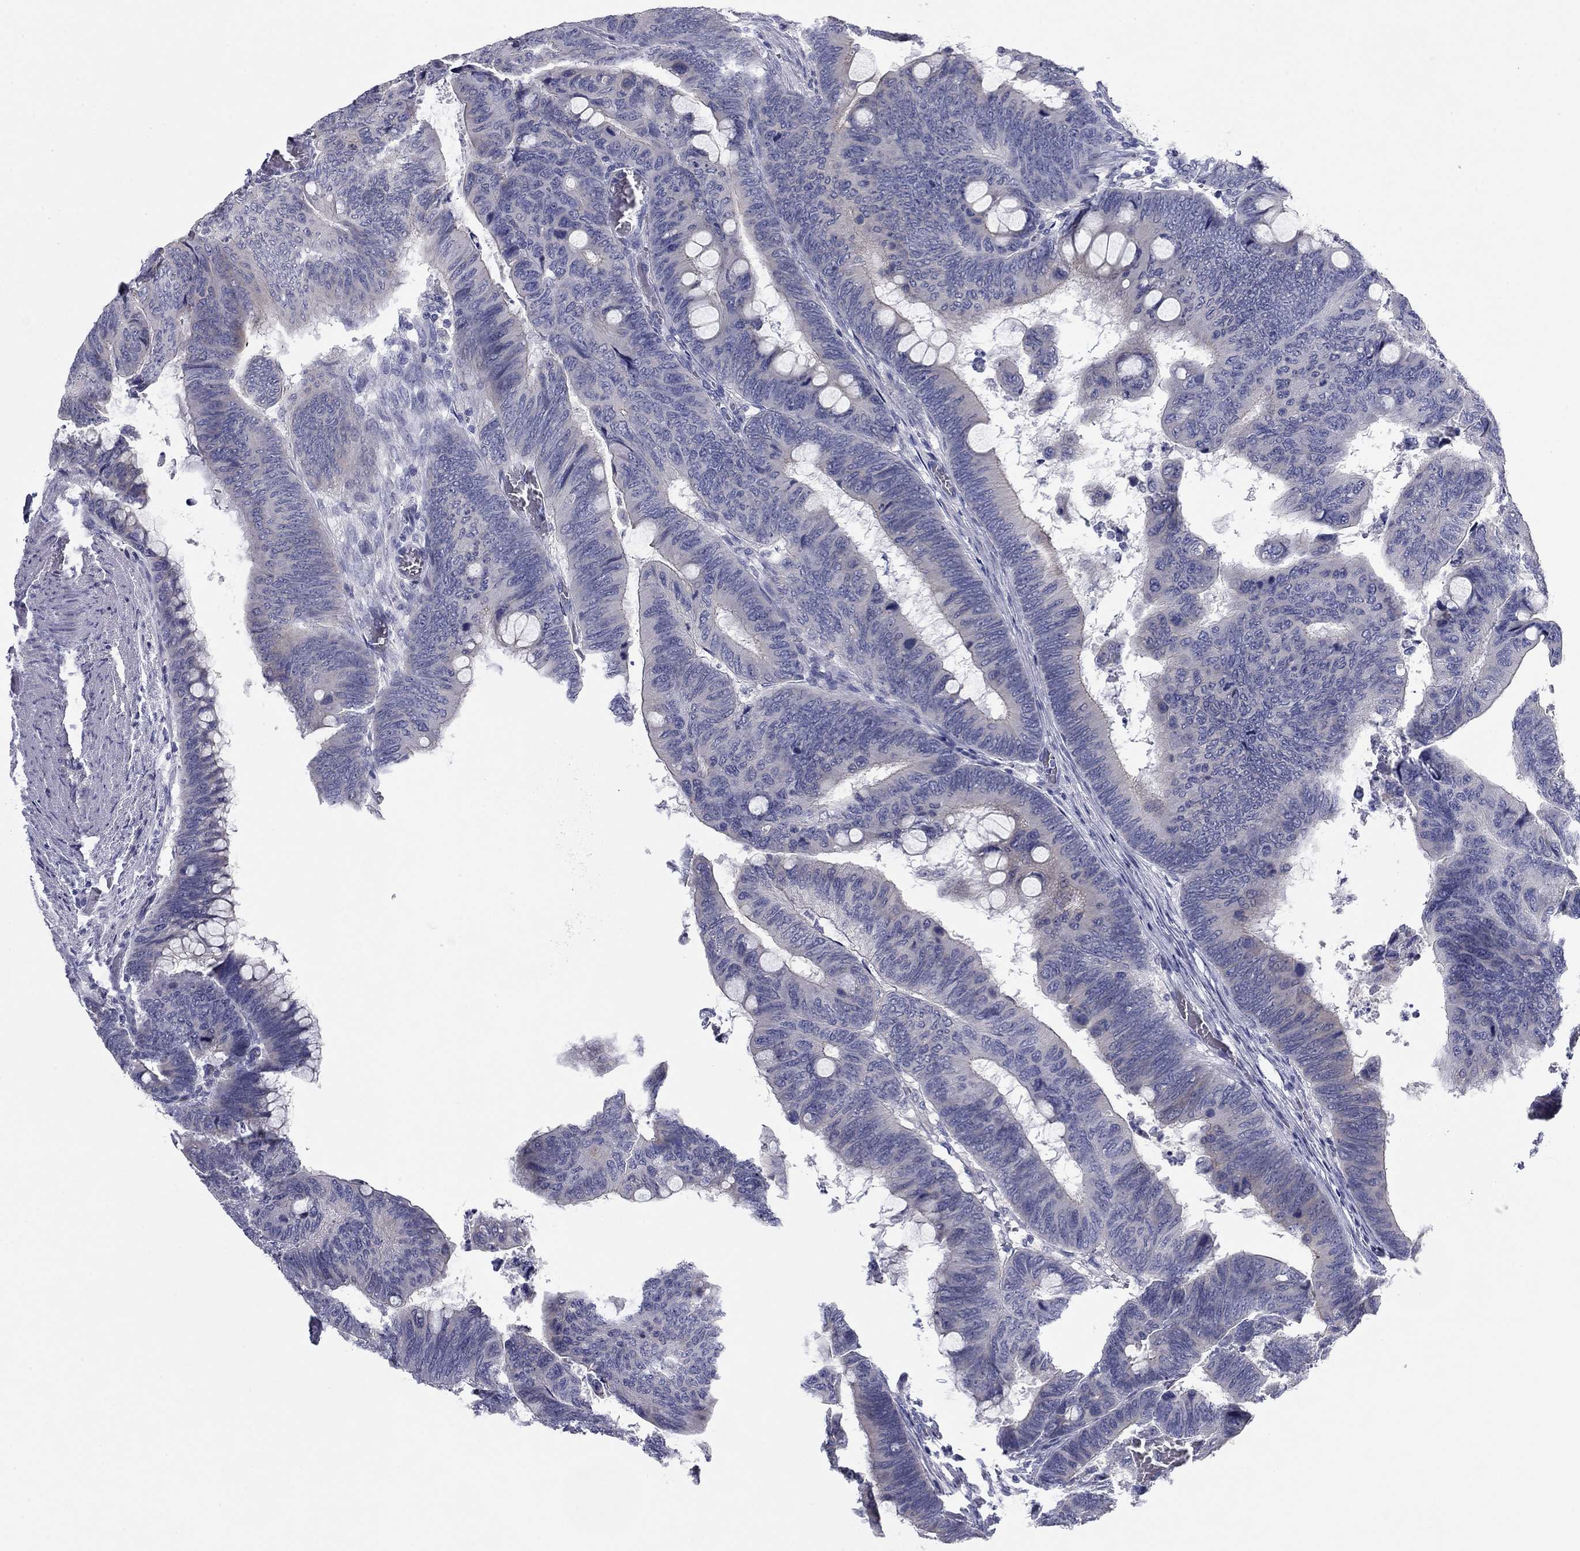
{"staining": {"intensity": "negative", "quantity": "none", "location": "none"}, "tissue": "colorectal cancer", "cell_type": "Tumor cells", "image_type": "cancer", "snomed": [{"axis": "morphology", "description": "Normal tissue, NOS"}, {"axis": "morphology", "description": "Adenocarcinoma, NOS"}, {"axis": "topography", "description": "Rectum"}, {"axis": "topography", "description": "Peripheral nerve tissue"}], "caption": "Immunohistochemistry (IHC) photomicrograph of neoplastic tissue: colorectal cancer (adenocarcinoma) stained with DAB (3,3'-diaminobenzidine) displays no significant protein staining in tumor cells. (DAB (3,3'-diaminobenzidine) immunohistochemistry (IHC), high magnification).", "gene": "CNTNAP4", "patient": {"sex": "male", "age": 92}}